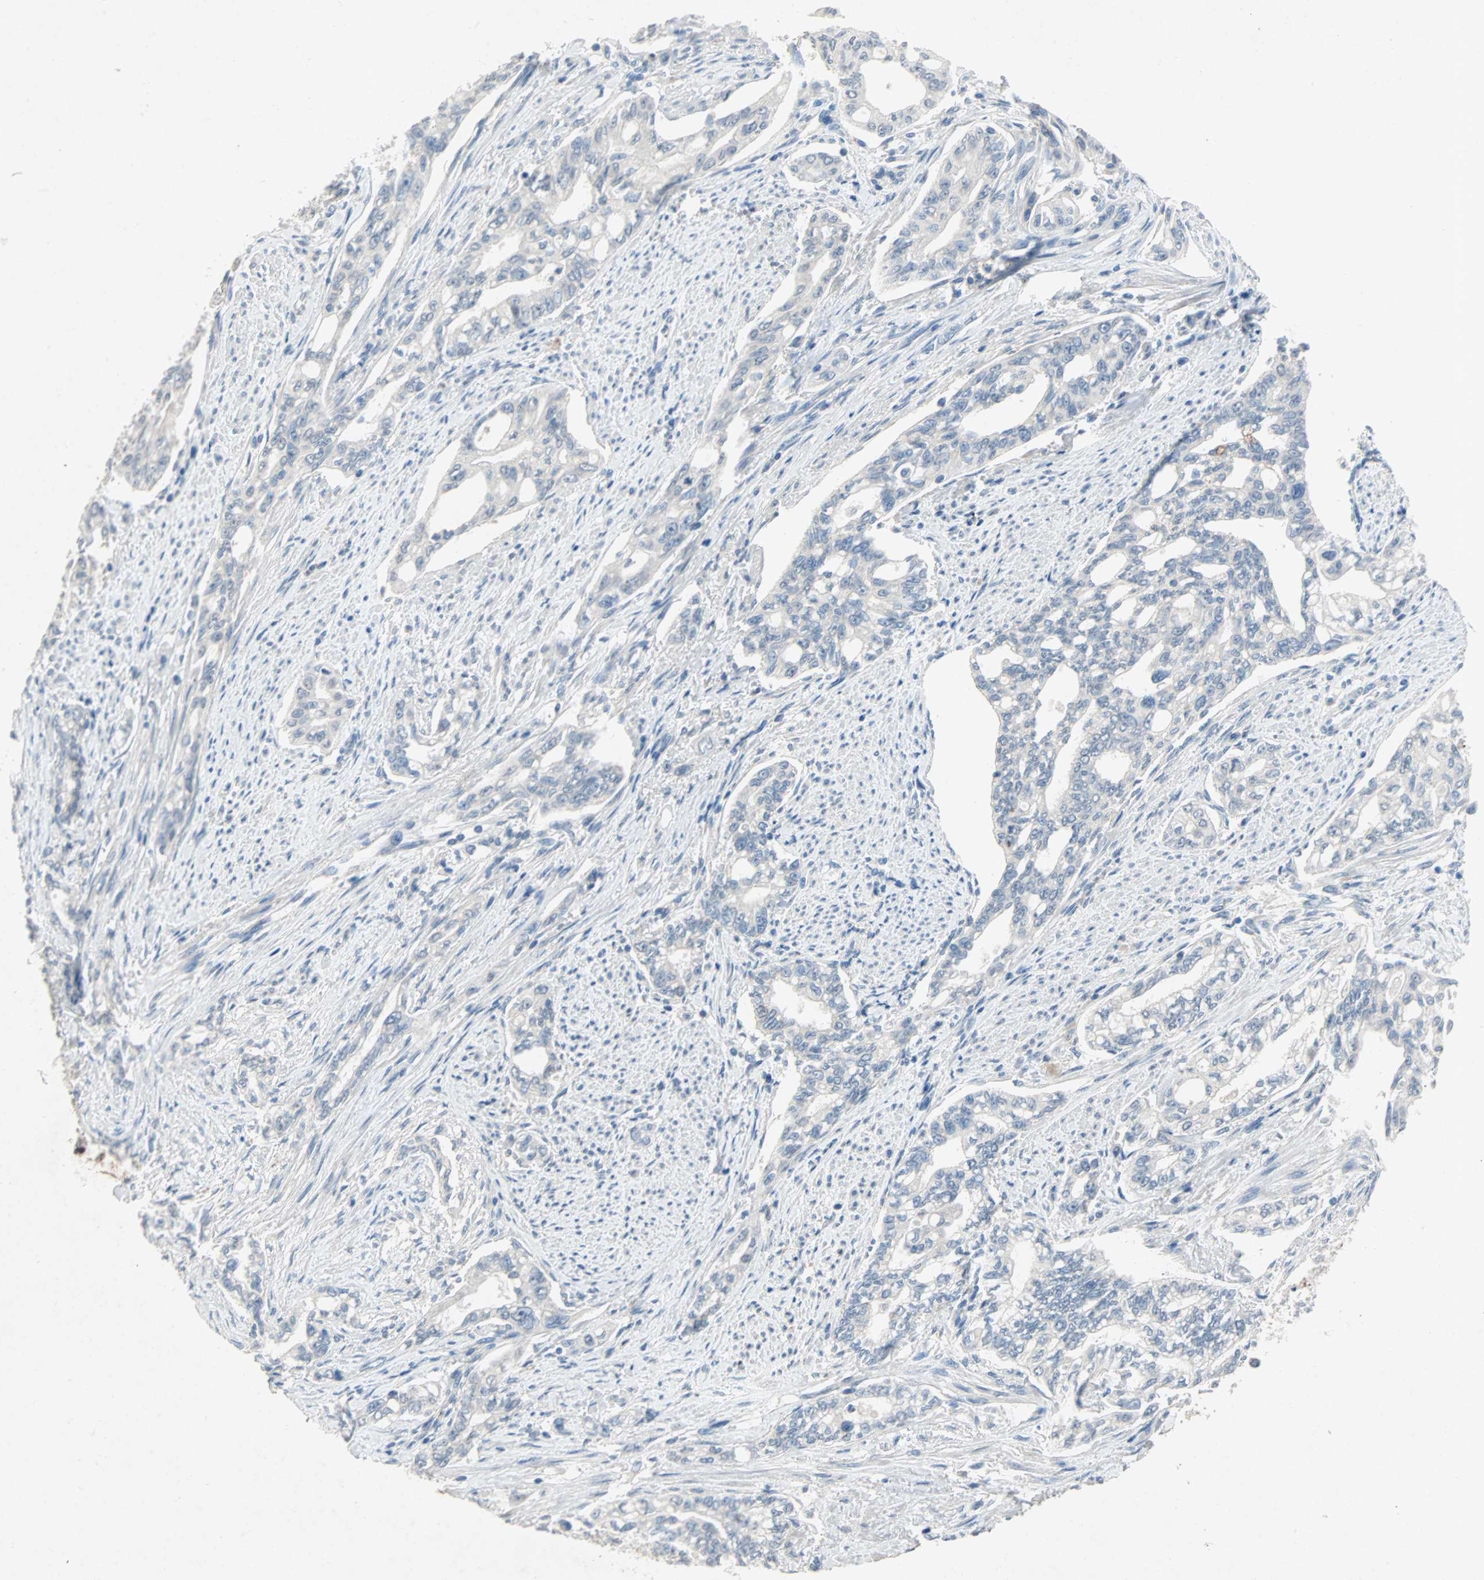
{"staining": {"intensity": "negative", "quantity": "none", "location": "none"}, "tissue": "pancreatic cancer", "cell_type": "Tumor cells", "image_type": "cancer", "snomed": [{"axis": "morphology", "description": "Normal tissue, NOS"}, {"axis": "topography", "description": "Pancreas"}], "caption": "Human pancreatic cancer stained for a protein using immunohistochemistry exhibits no positivity in tumor cells.", "gene": "PCDHB2", "patient": {"sex": "male", "age": 42}}